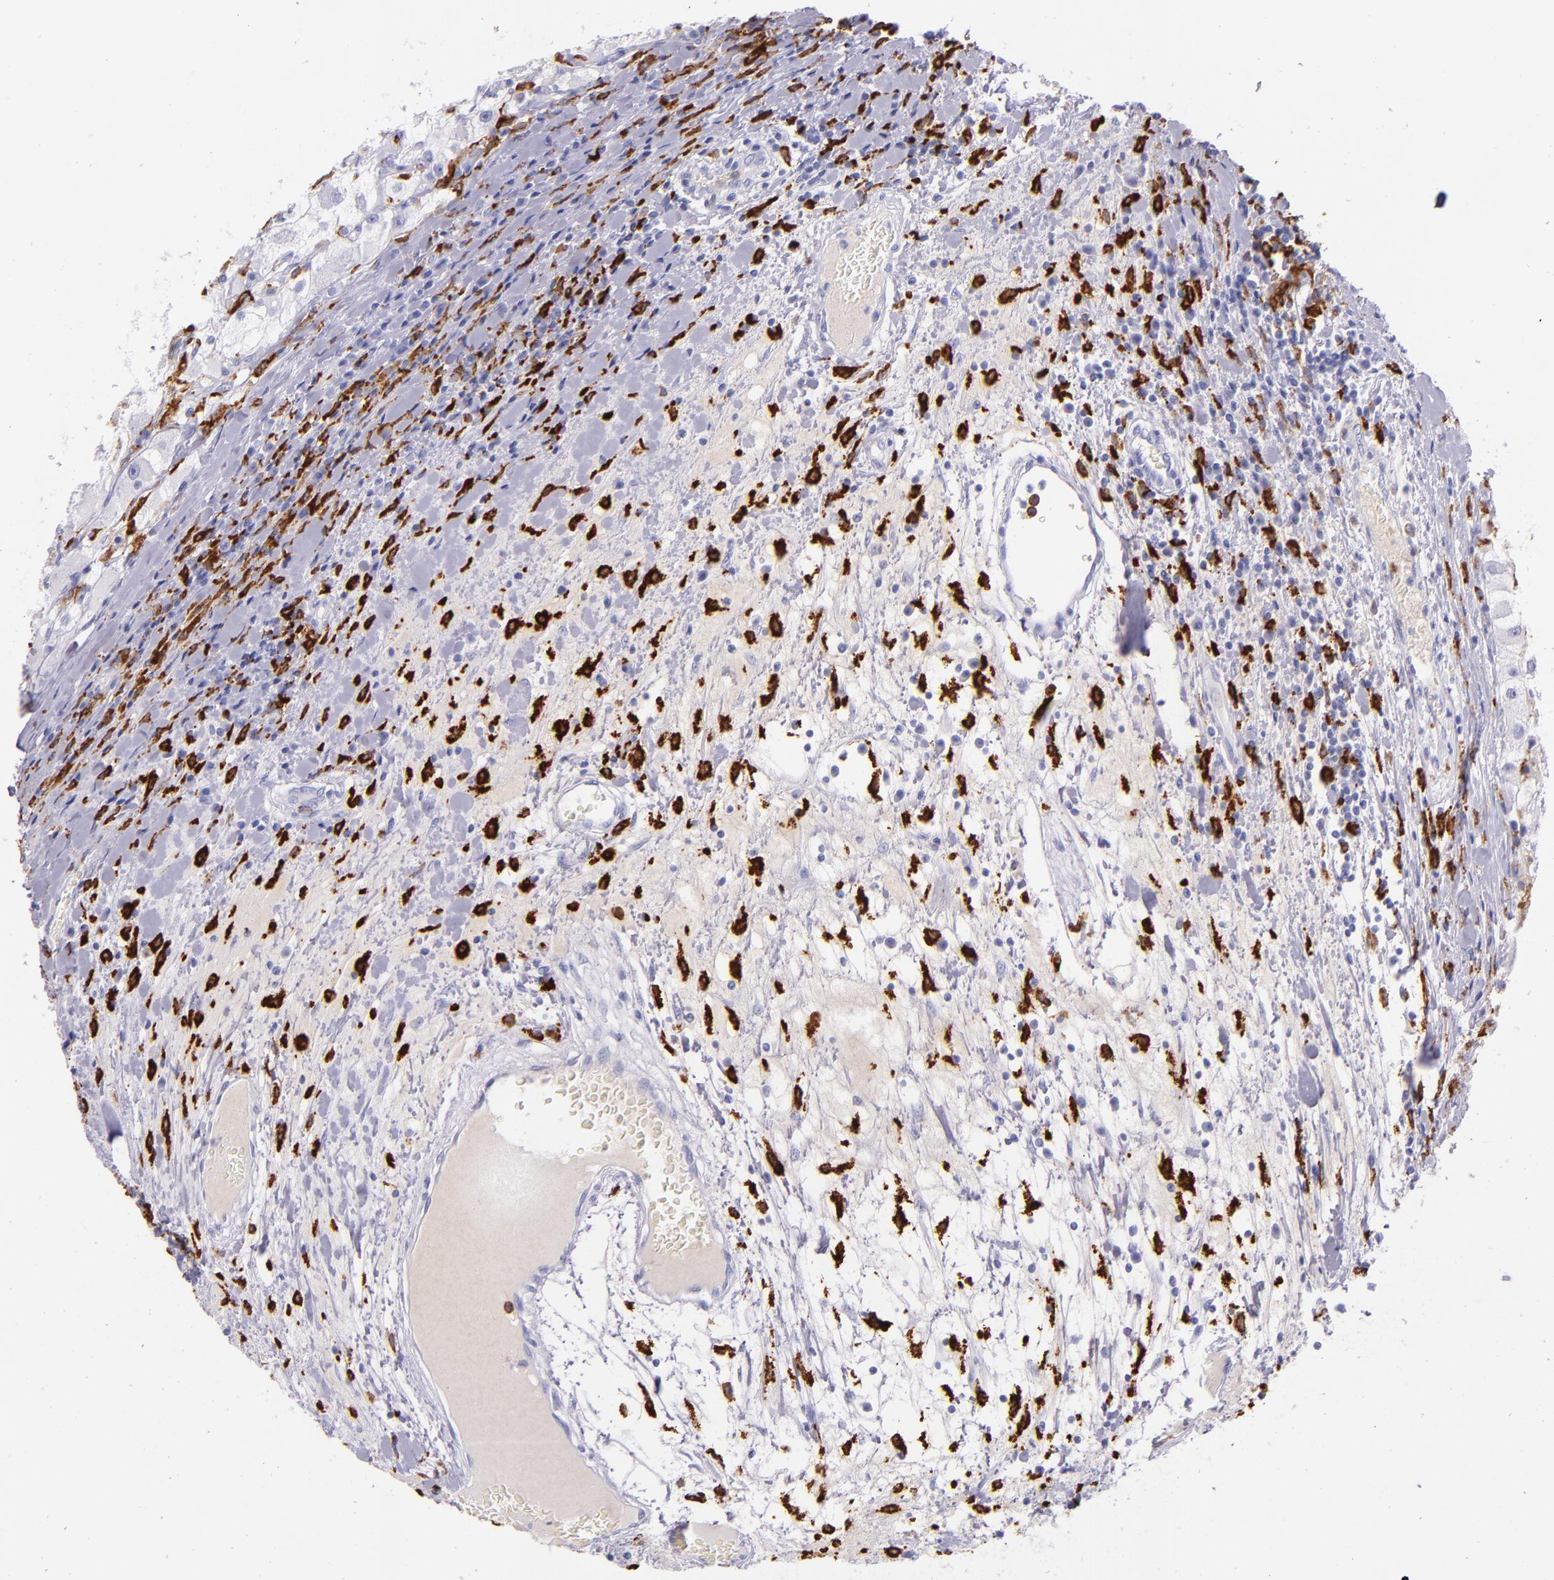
{"staining": {"intensity": "negative", "quantity": "none", "location": "none"}, "tissue": "renal cancer", "cell_type": "Tumor cells", "image_type": "cancer", "snomed": [{"axis": "morphology", "description": "Adenocarcinoma, NOS"}, {"axis": "topography", "description": "Kidney"}], "caption": "Immunohistochemistry (IHC) micrograph of neoplastic tissue: human renal cancer stained with DAB (3,3'-diaminobenzidine) exhibits no significant protein expression in tumor cells.", "gene": "CD163", "patient": {"sex": "female", "age": 73}}